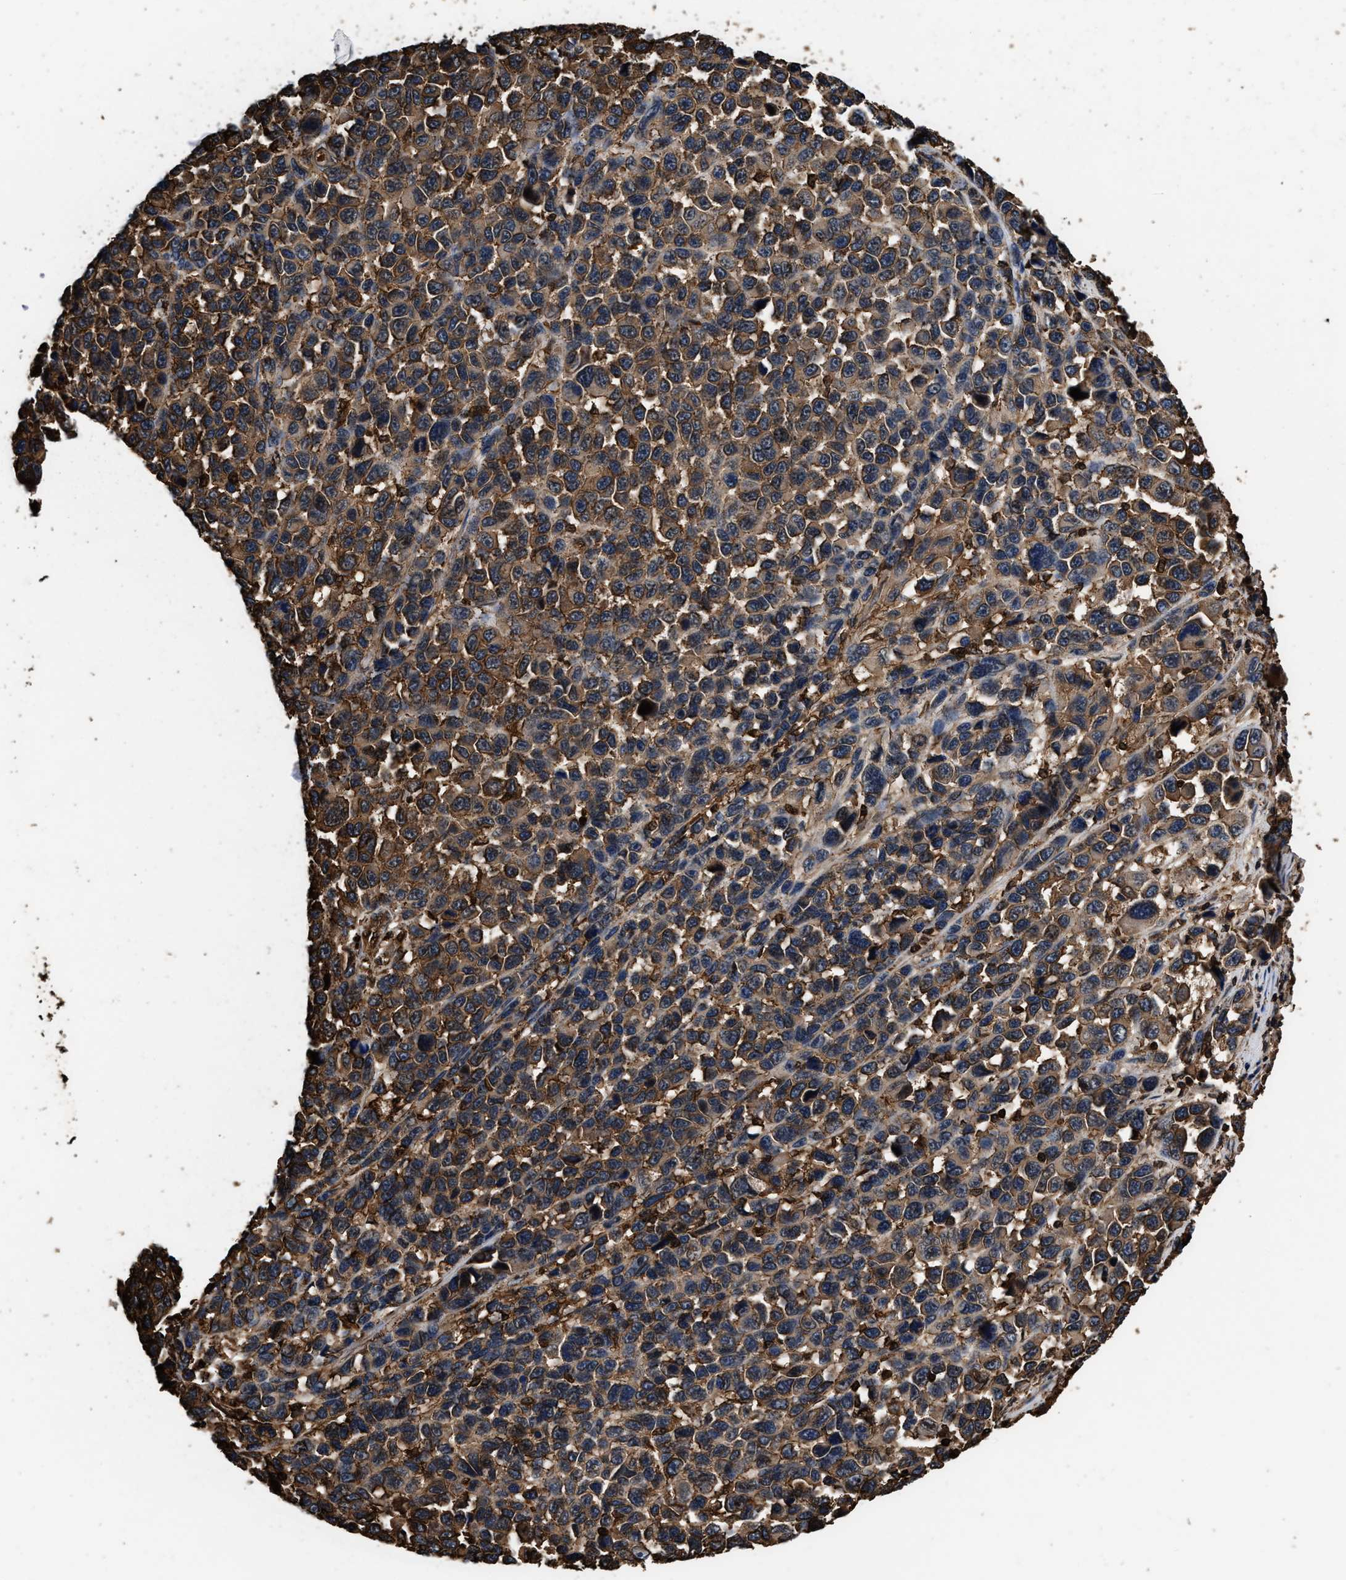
{"staining": {"intensity": "moderate", "quantity": ">75%", "location": "cytoplasmic/membranous"}, "tissue": "melanoma", "cell_type": "Tumor cells", "image_type": "cancer", "snomed": [{"axis": "morphology", "description": "Malignant melanoma, NOS"}, {"axis": "topography", "description": "Skin"}], "caption": "IHC histopathology image of neoplastic tissue: melanoma stained using IHC reveals medium levels of moderate protein expression localized specifically in the cytoplasmic/membranous of tumor cells, appearing as a cytoplasmic/membranous brown color.", "gene": "KBTBD2", "patient": {"sex": "male", "age": 53}}